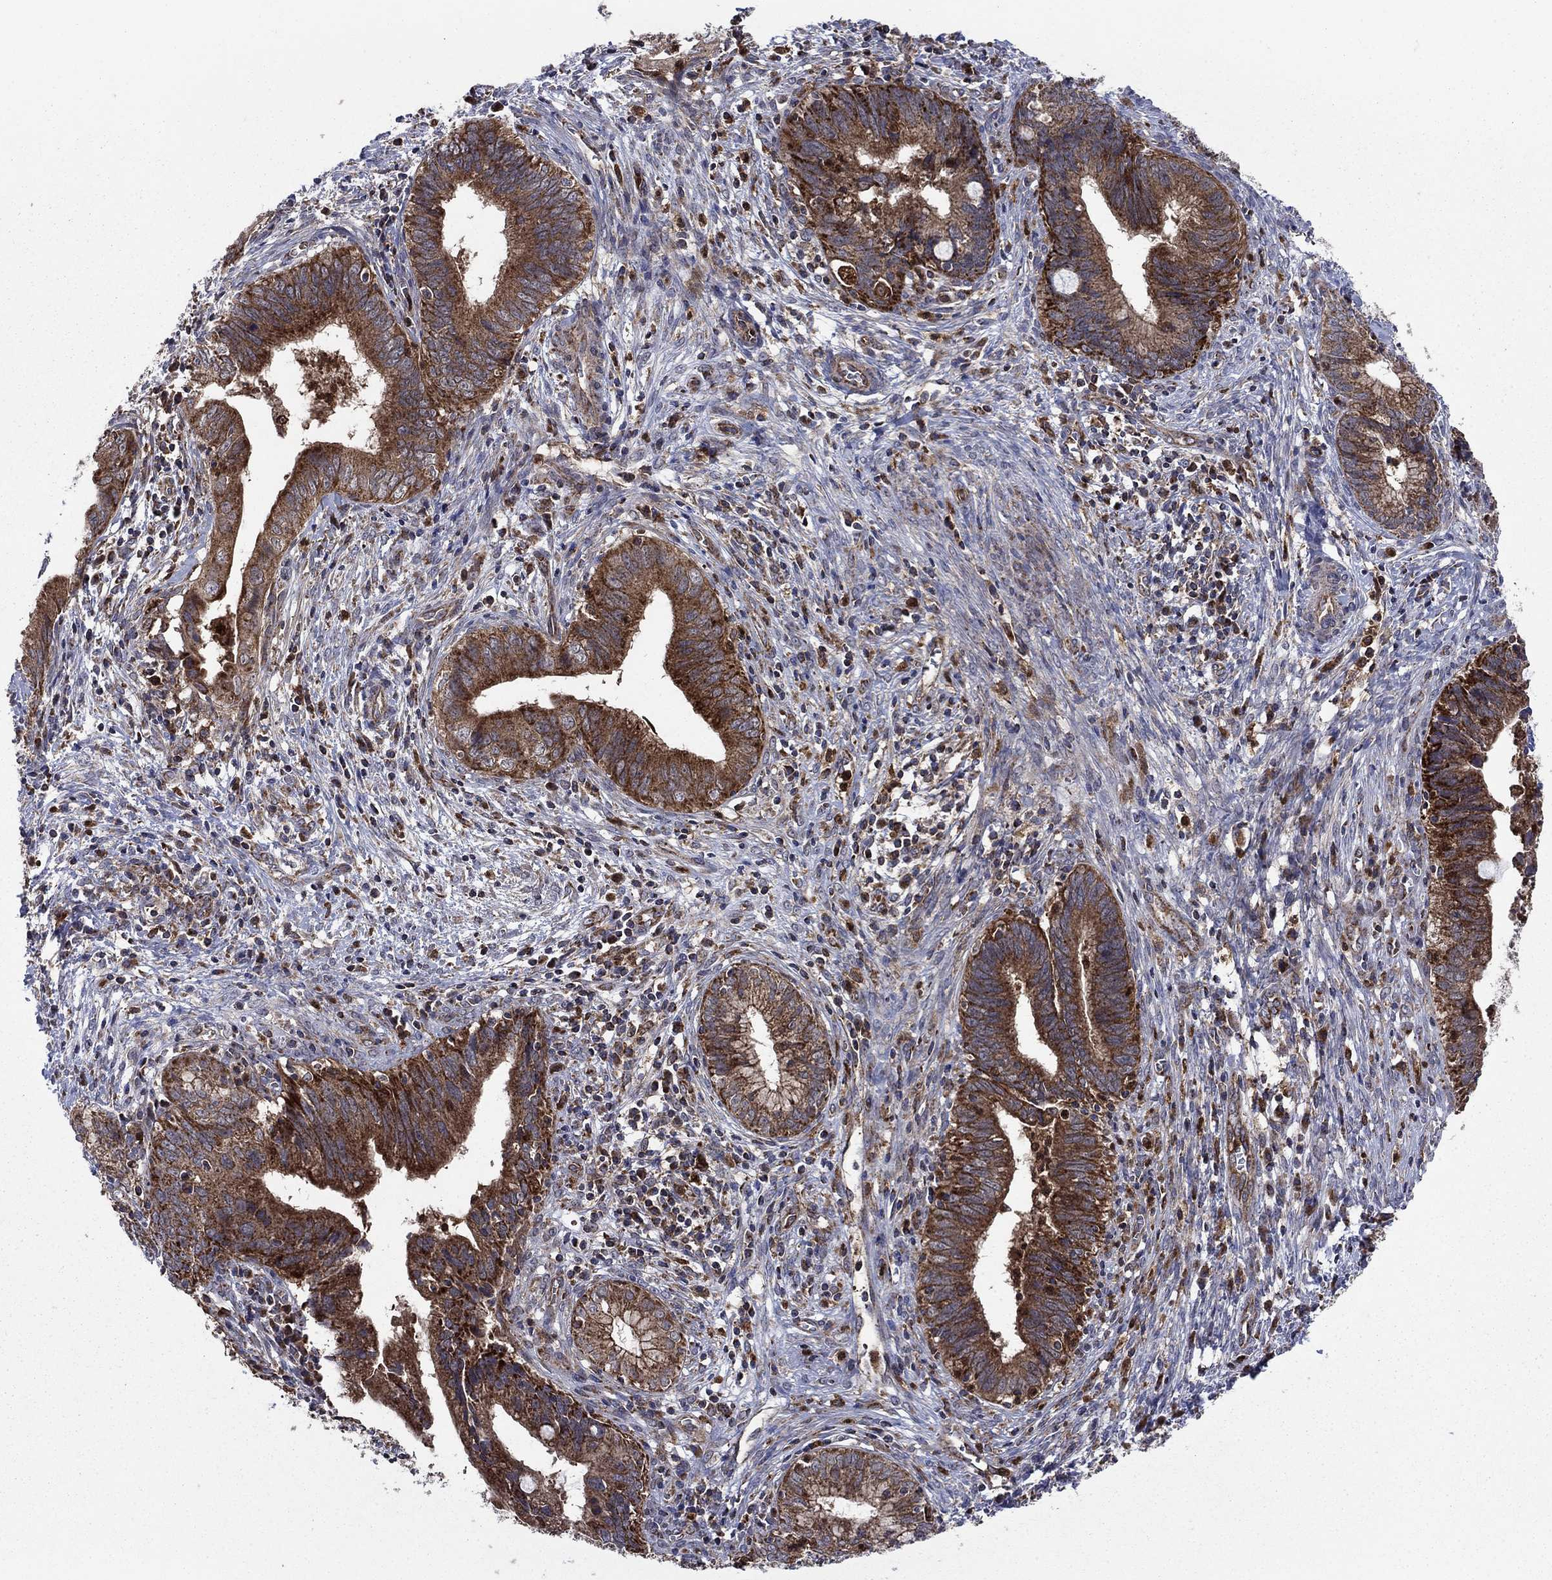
{"staining": {"intensity": "strong", "quantity": "25%-75%", "location": "cytoplasmic/membranous"}, "tissue": "cervical cancer", "cell_type": "Tumor cells", "image_type": "cancer", "snomed": [{"axis": "morphology", "description": "Adenocarcinoma, NOS"}, {"axis": "topography", "description": "Cervix"}], "caption": "A photomicrograph of human cervical adenocarcinoma stained for a protein demonstrates strong cytoplasmic/membranous brown staining in tumor cells.", "gene": "RNF19B", "patient": {"sex": "female", "age": 42}}